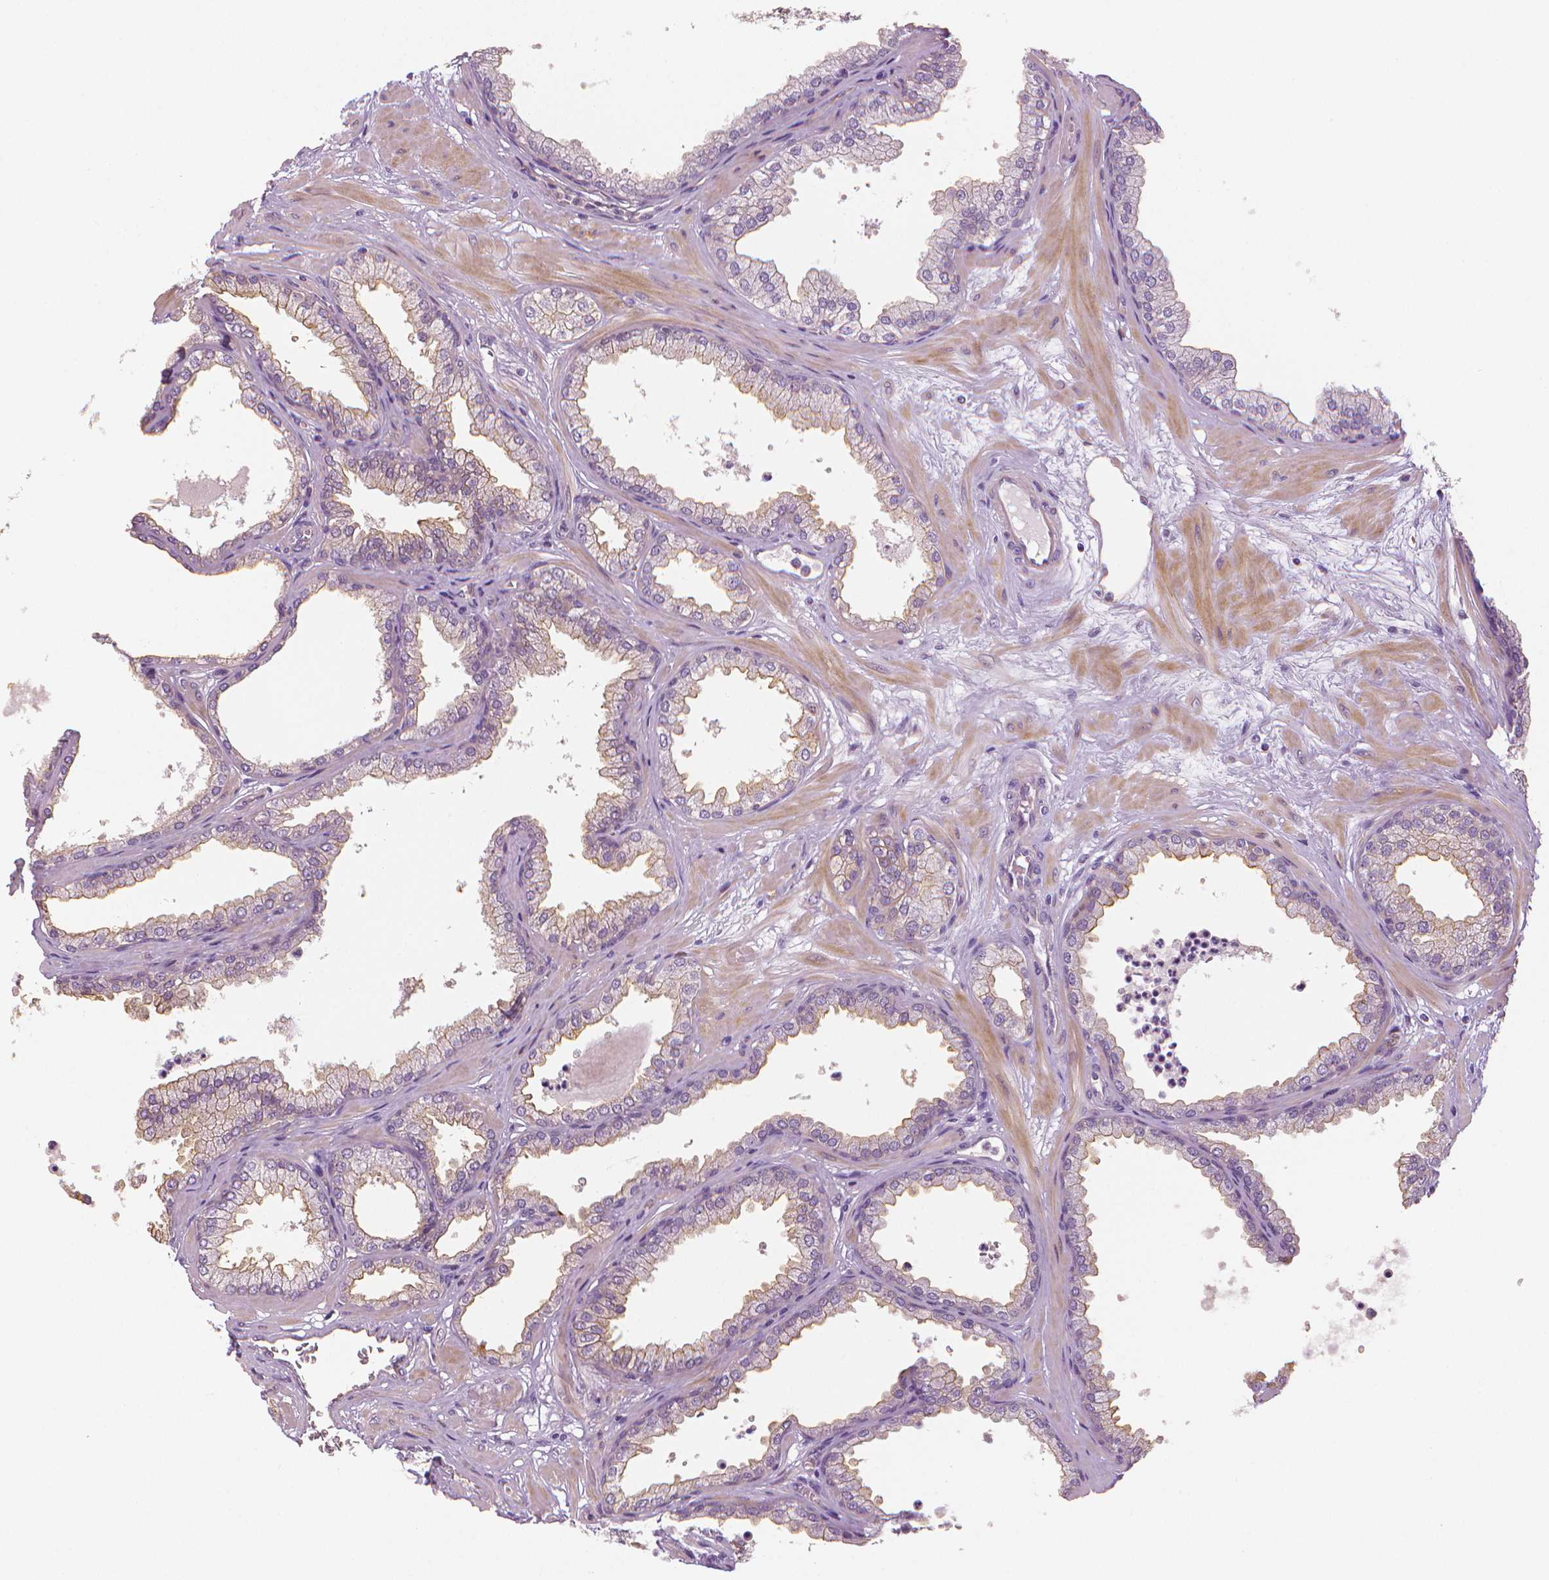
{"staining": {"intensity": "weak", "quantity": "<25%", "location": "cytoplasmic/membranous"}, "tissue": "prostate", "cell_type": "Glandular cells", "image_type": "normal", "snomed": [{"axis": "morphology", "description": "Normal tissue, NOS"}, {"axis": "topography", "description": "Prostate"}], "caption": "Immunohistochemistry (IHC) of normal prostate reveals no staining in glandular cells.", "gene": "MKI67", "patient": {"sex": "male", "age": 37}}